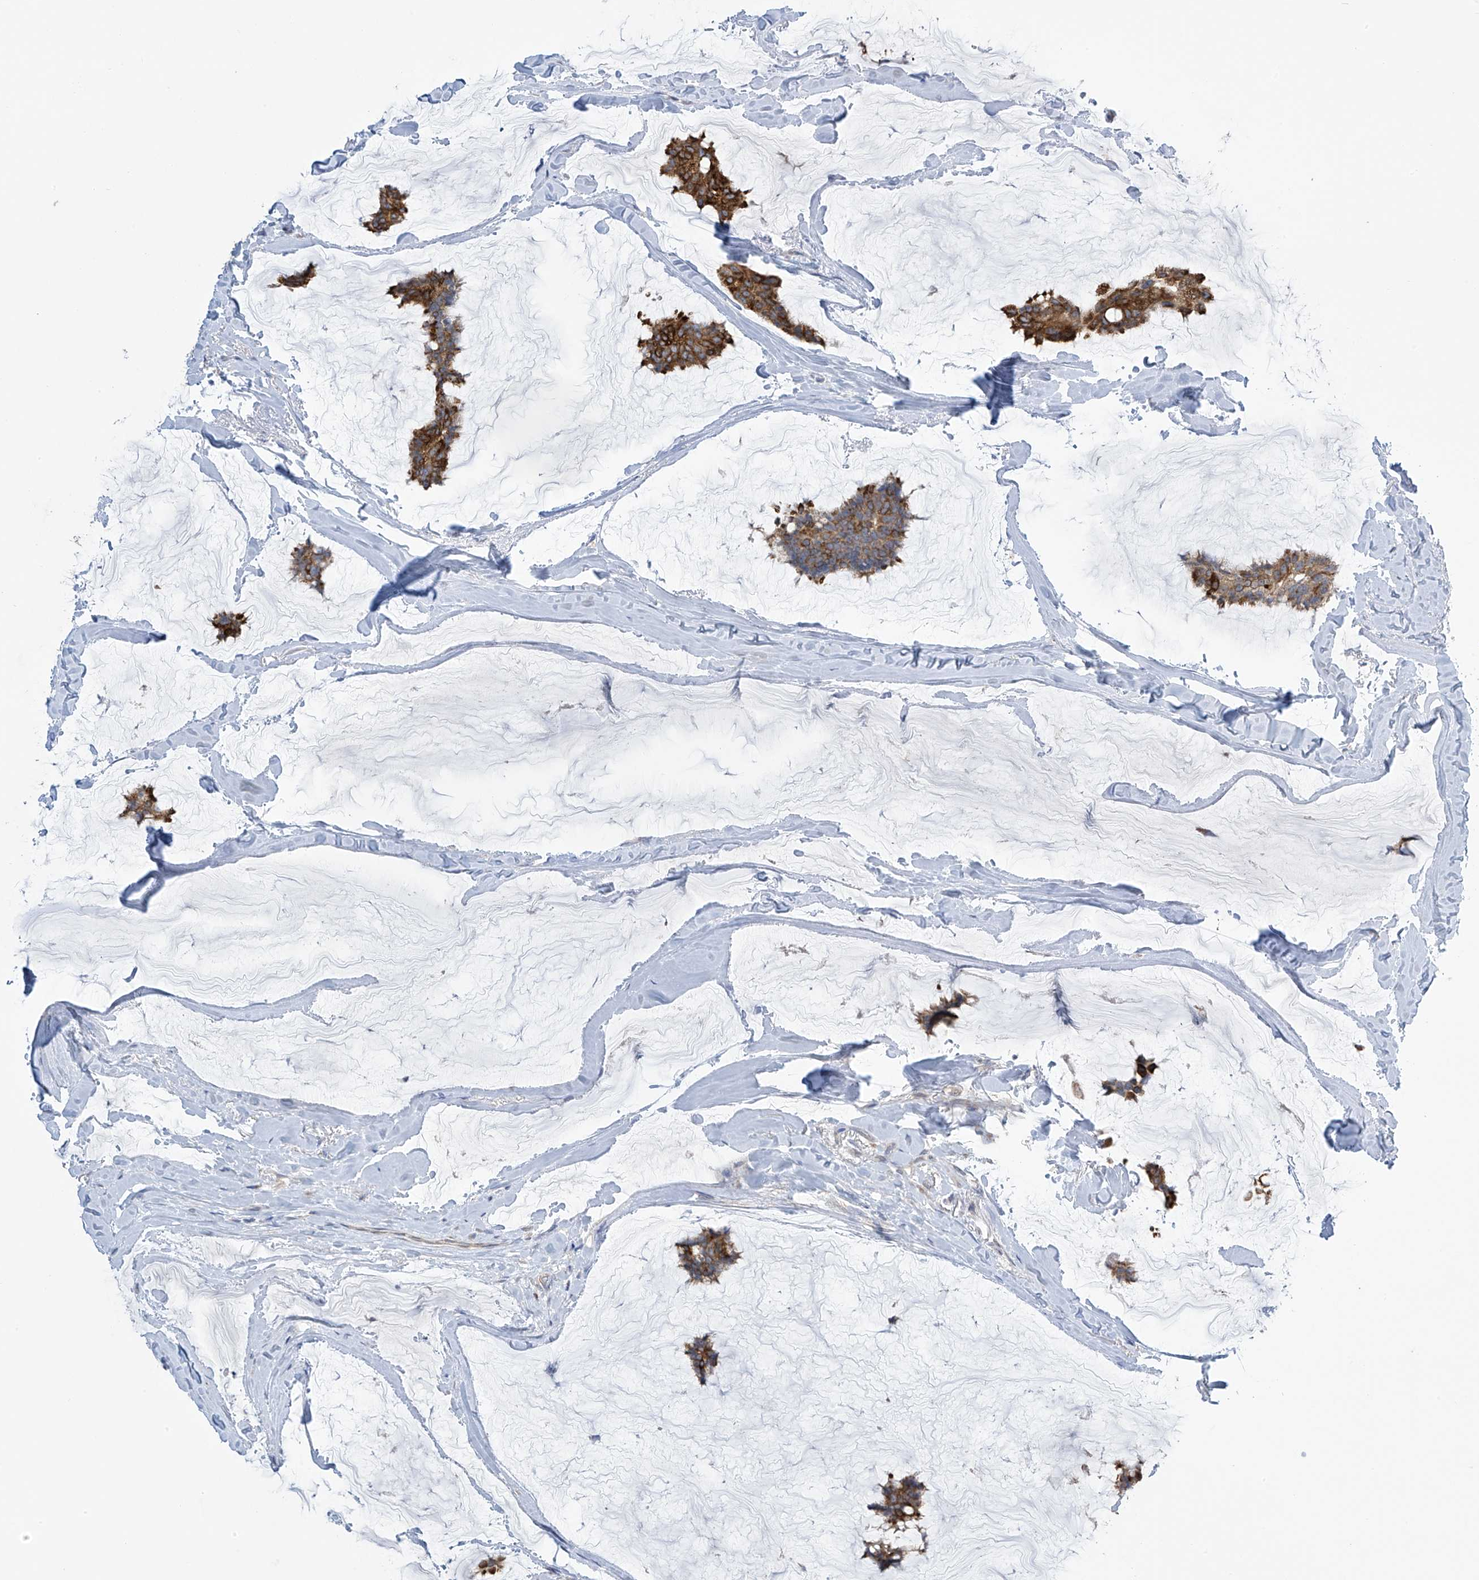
{"staining": {"intensity": "moderate", "quantity": ">75%", "location": "cytoplasmic/membranous"}, "tissue": "breast cancer", "cell_type": "Tumor cells", "image_type": "cancer", "snomed": [{"axis": "morphology", "description": "Duct carcinoma"}, {"axis": "topography", "description": "Breast"}], "caption": "Invasive ductal carcinoma (breast) tissue reveals moderate cytoplasmic/membranous positivity in approximately >75% of tumor cells, visualized by immunohistochemistry. The protein of interest is stained brown, and the nuclei are stained in blue (DAB IHC with brightfield microscopy, high magnification).", "gene": "PNPT1", "patient": {"sex": "female", "age": 93}}